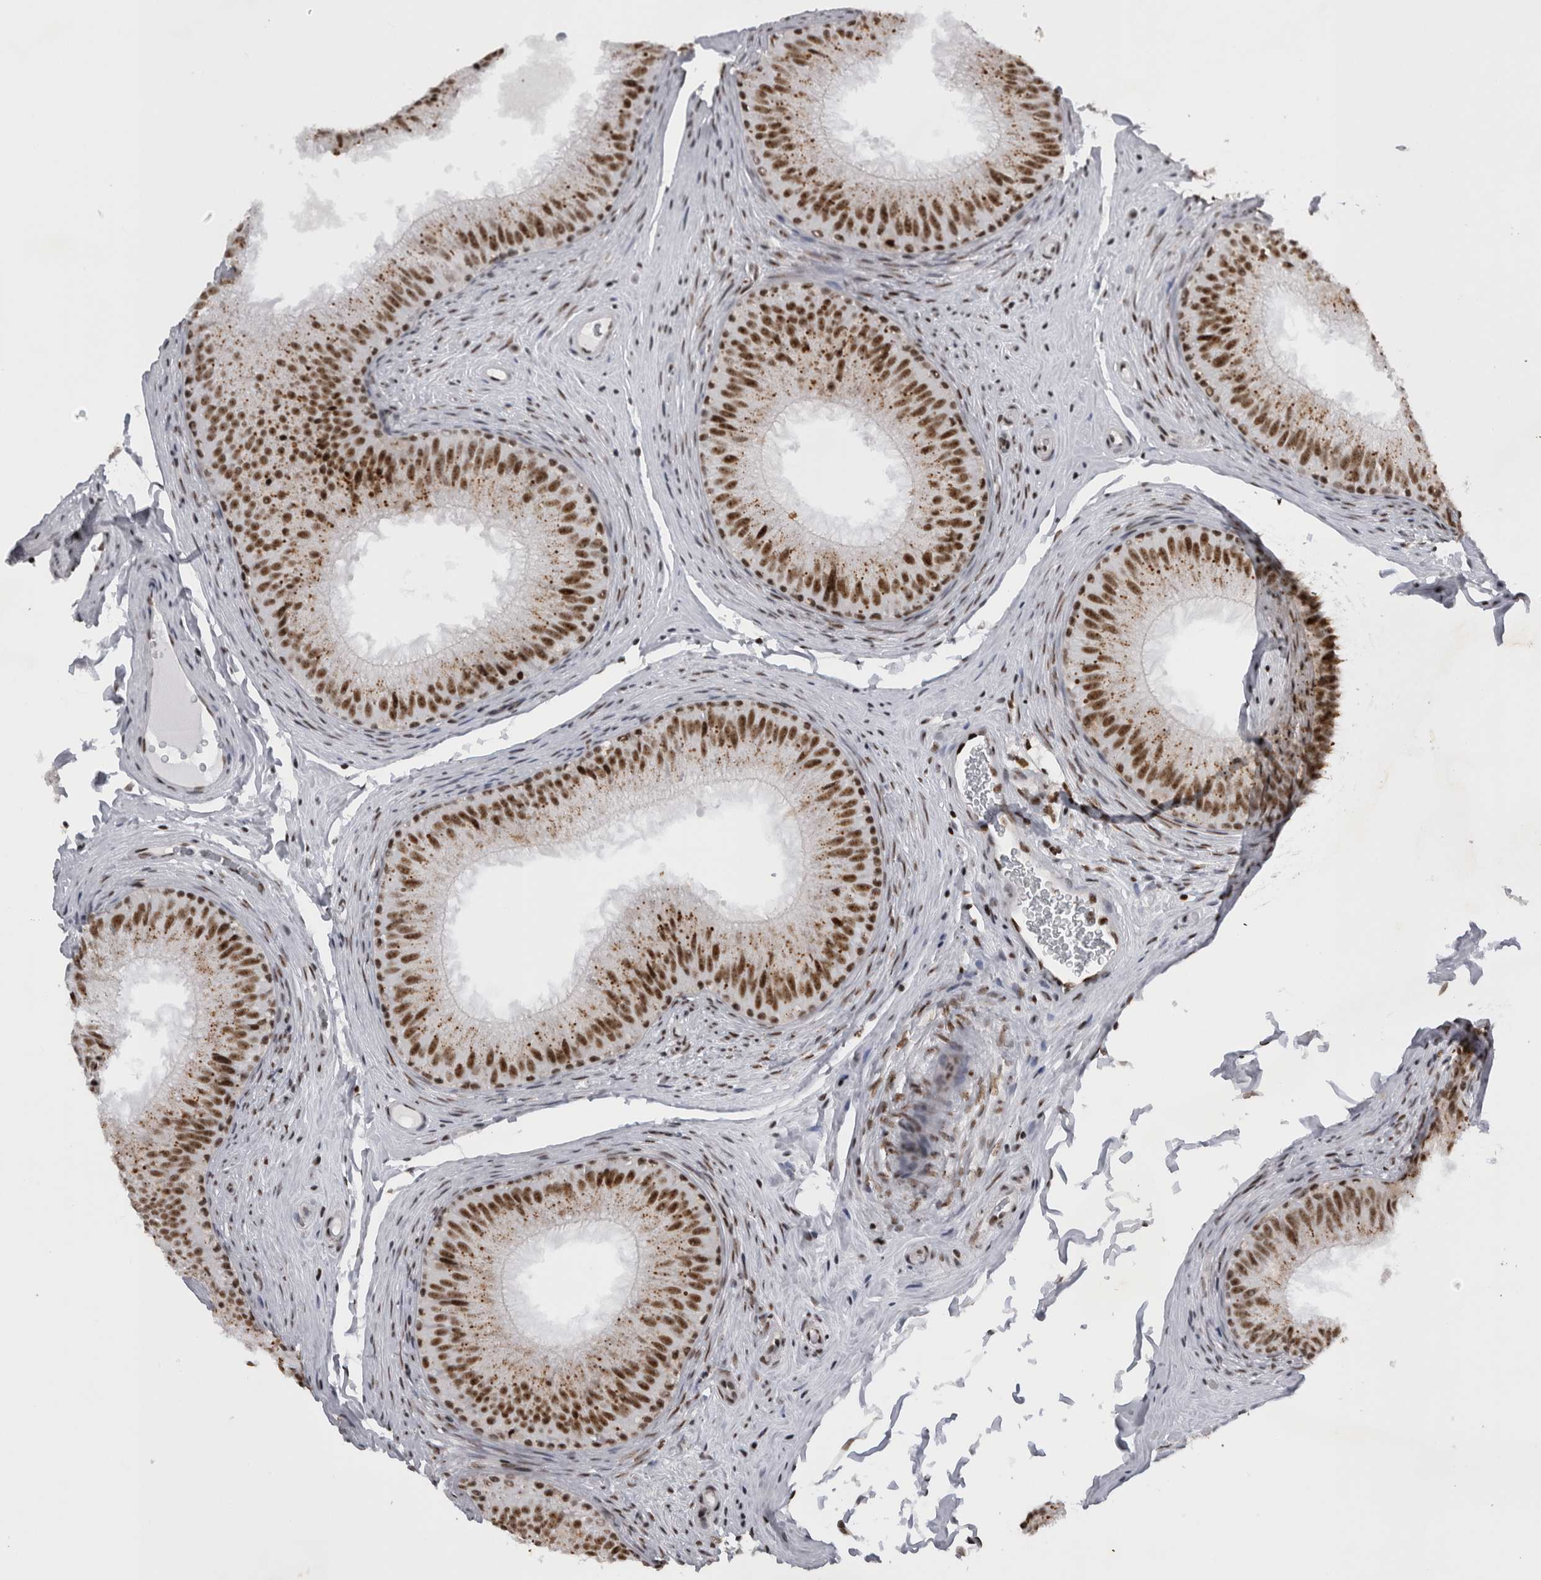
{"staining": {"intensity": "strong", "quantity": ">75%", "location": "nuclear"}, "tissue": "epididymis", "cell_type": "Glandular cells", "image_type": "normal", "snomed": [{"axis": "morphology", "description": "Normal tissue, NOS"}, {"axis": "topography", "description": "Epididymis"}], "caption": "Epididymis stained with a protein marker exhibits strong staining in glandular cells.", "gene": "CDK11A", "patient": {"sex": "male", "age": 32}}